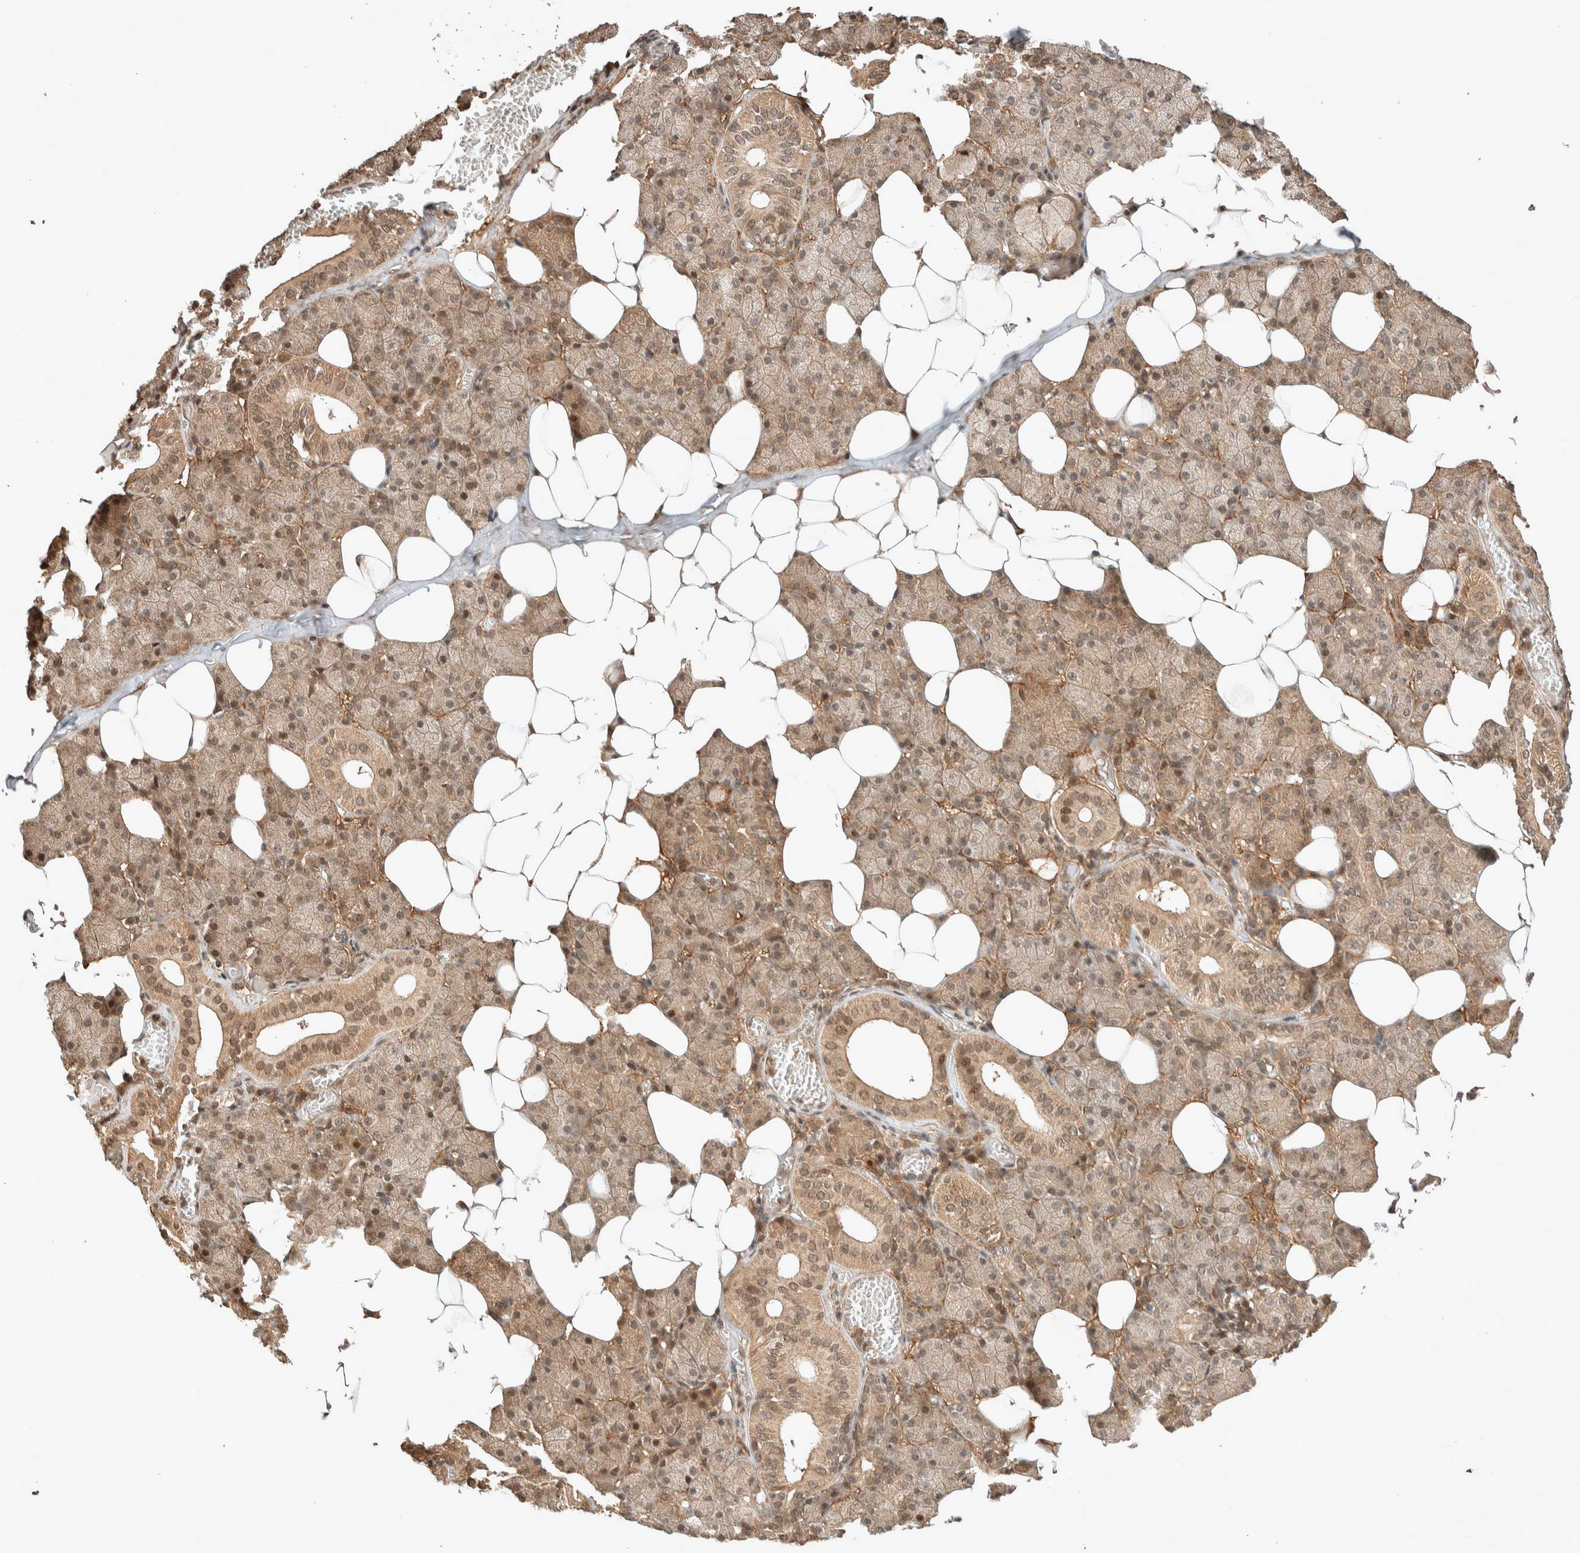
{"staining": {"intensity": "moderate", "quantity": ">75%", "location": "cytoplasmic/membranous,nuclear"}, "tissue": "salivary gland", "cell_type": "Glandular cells", "image_type": "normal", "snomed": [{"axis": "morphology", "description": "Normal tissue, NOS"}, {"axis": "topography", "description": "Salivary gland"}], "caption": "Salivary gland stained with immunohistochemistry reveals moderate cytoplasmic/membranous,nuclear expression in about >75% of glandular cells. (DAB (3,3'-diaminobenzidine) = brown stain, brightfield microscopy at high magnification).", "gene": "THRA", "patient": {"sex": "female", "age": 33}}